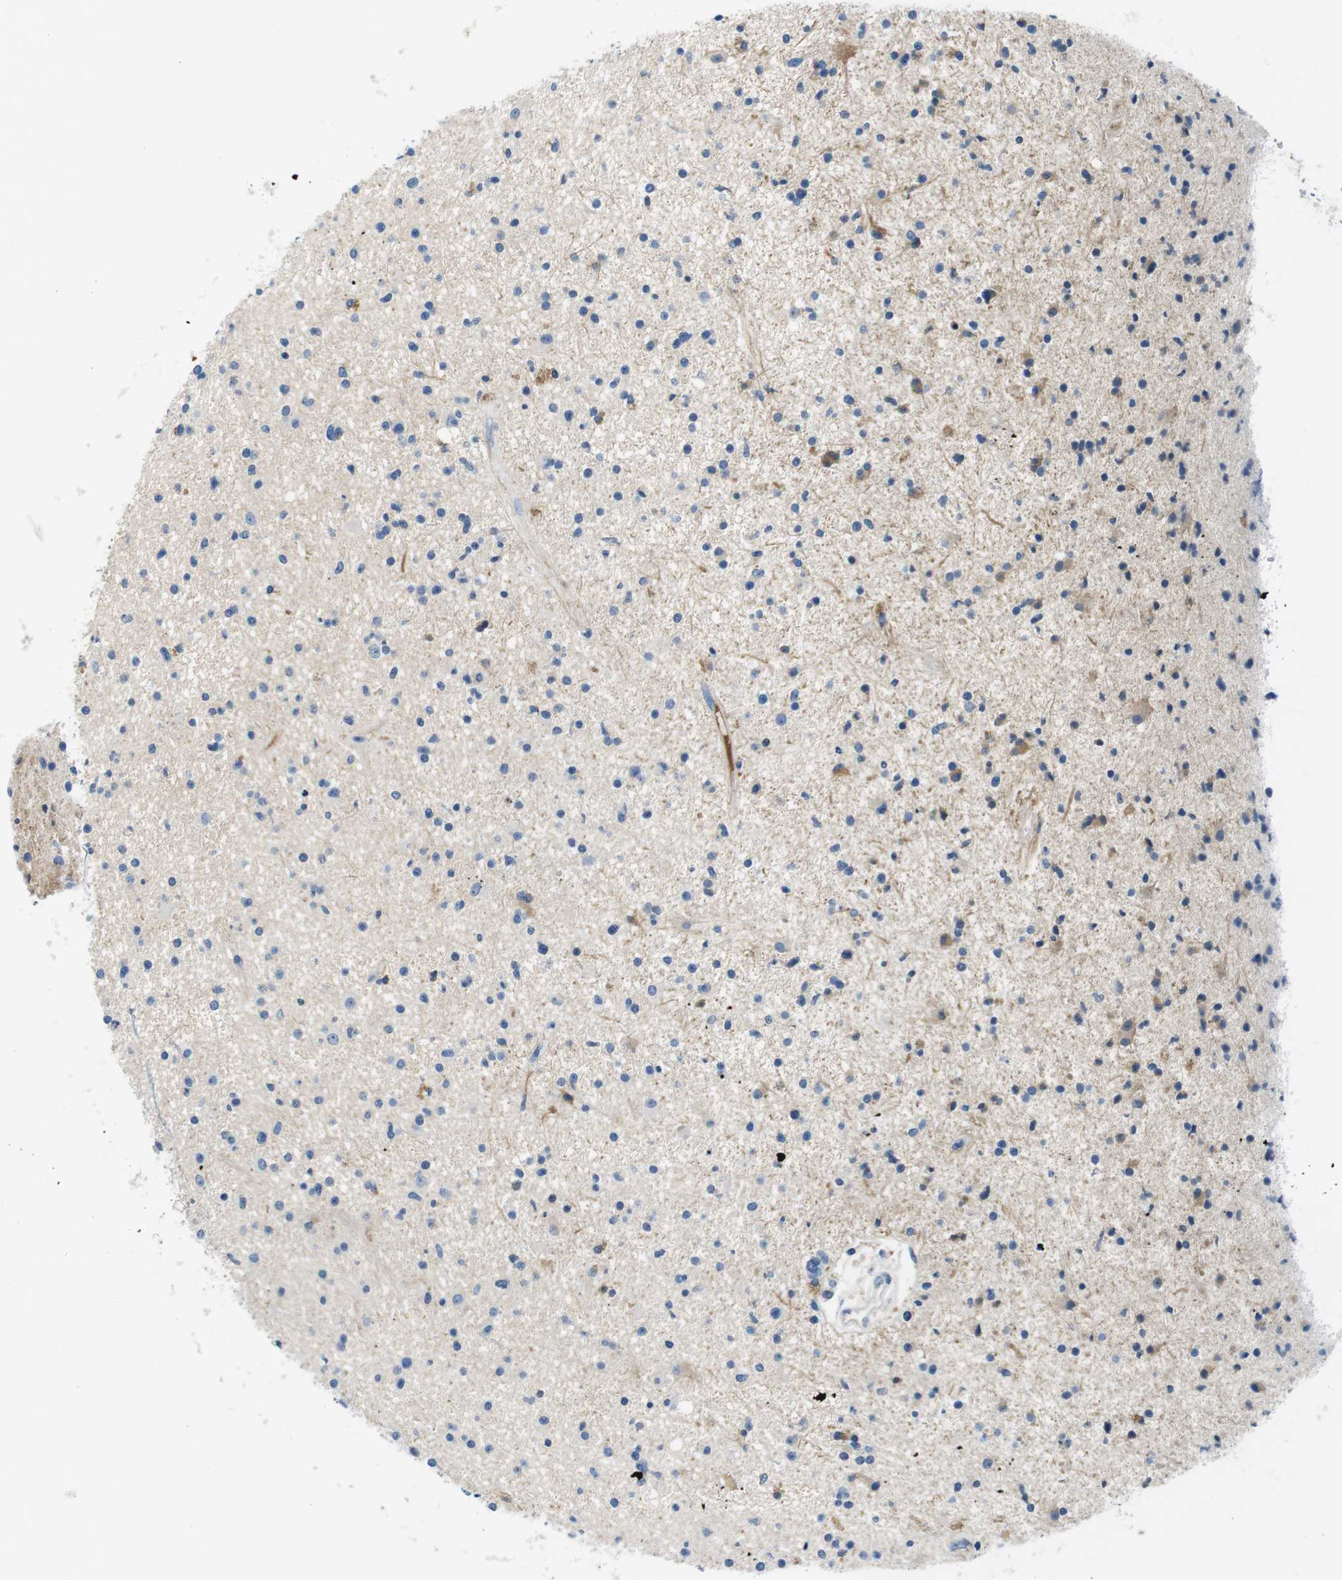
{"staining": {"intensity": "negative", "quantity": "none", "location": "none"}, "tissue": "glioma", "cell_type": "Tumor cells", "image_type": "cancer", "snomed": [{"axis": "morphology", "description": "Glioma, malignant, High grade"}, {"axis": "topography", "description": "Brain"}], "caption": "An immunohistochemistry (IHC) image of high-grade glioma (malignant) is shown. There is no staining in tumor cells of high-grade glioma (malignant).", "gene": "IGHD", "patient": {"sex": "male", "age": 33}}